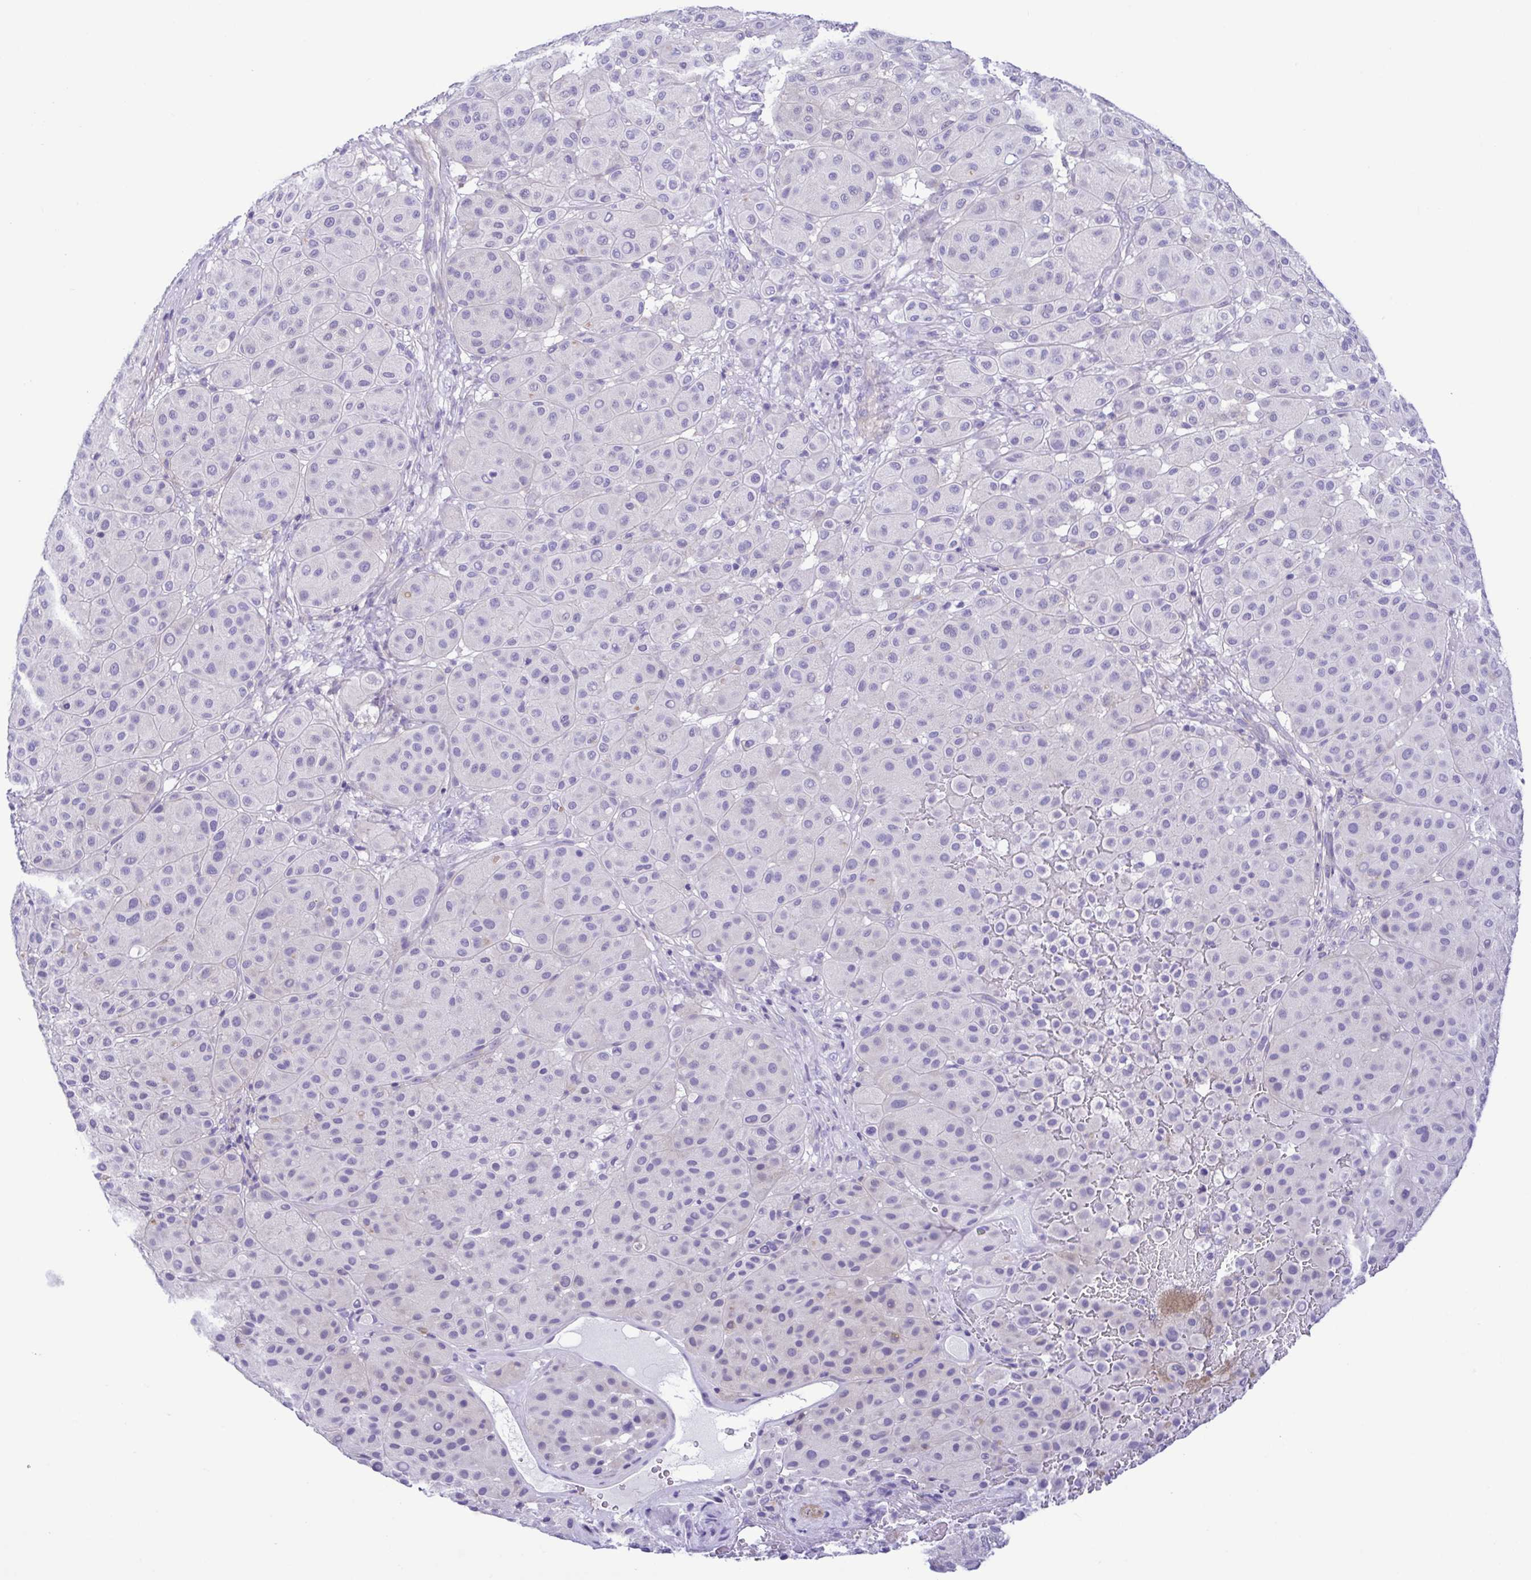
{"staining": {"intensity": "negative", "quantity": "none", "location": "none"}, "tissue": "melanoma", "cell_type": "Tumor cells", "image_type": "cancer", "snomed": [{"axis": "morphology", "description": "Malignant melanoma, Metastatic site"}, {"axis": "topography", "description": "Smooth muscle"}], "caption": "The image demonstrates no staining of tumor cells in malignant melanoma (metastatic site).", "gene": "GPR182", "patient": {"sex": "male", "age": 41}}